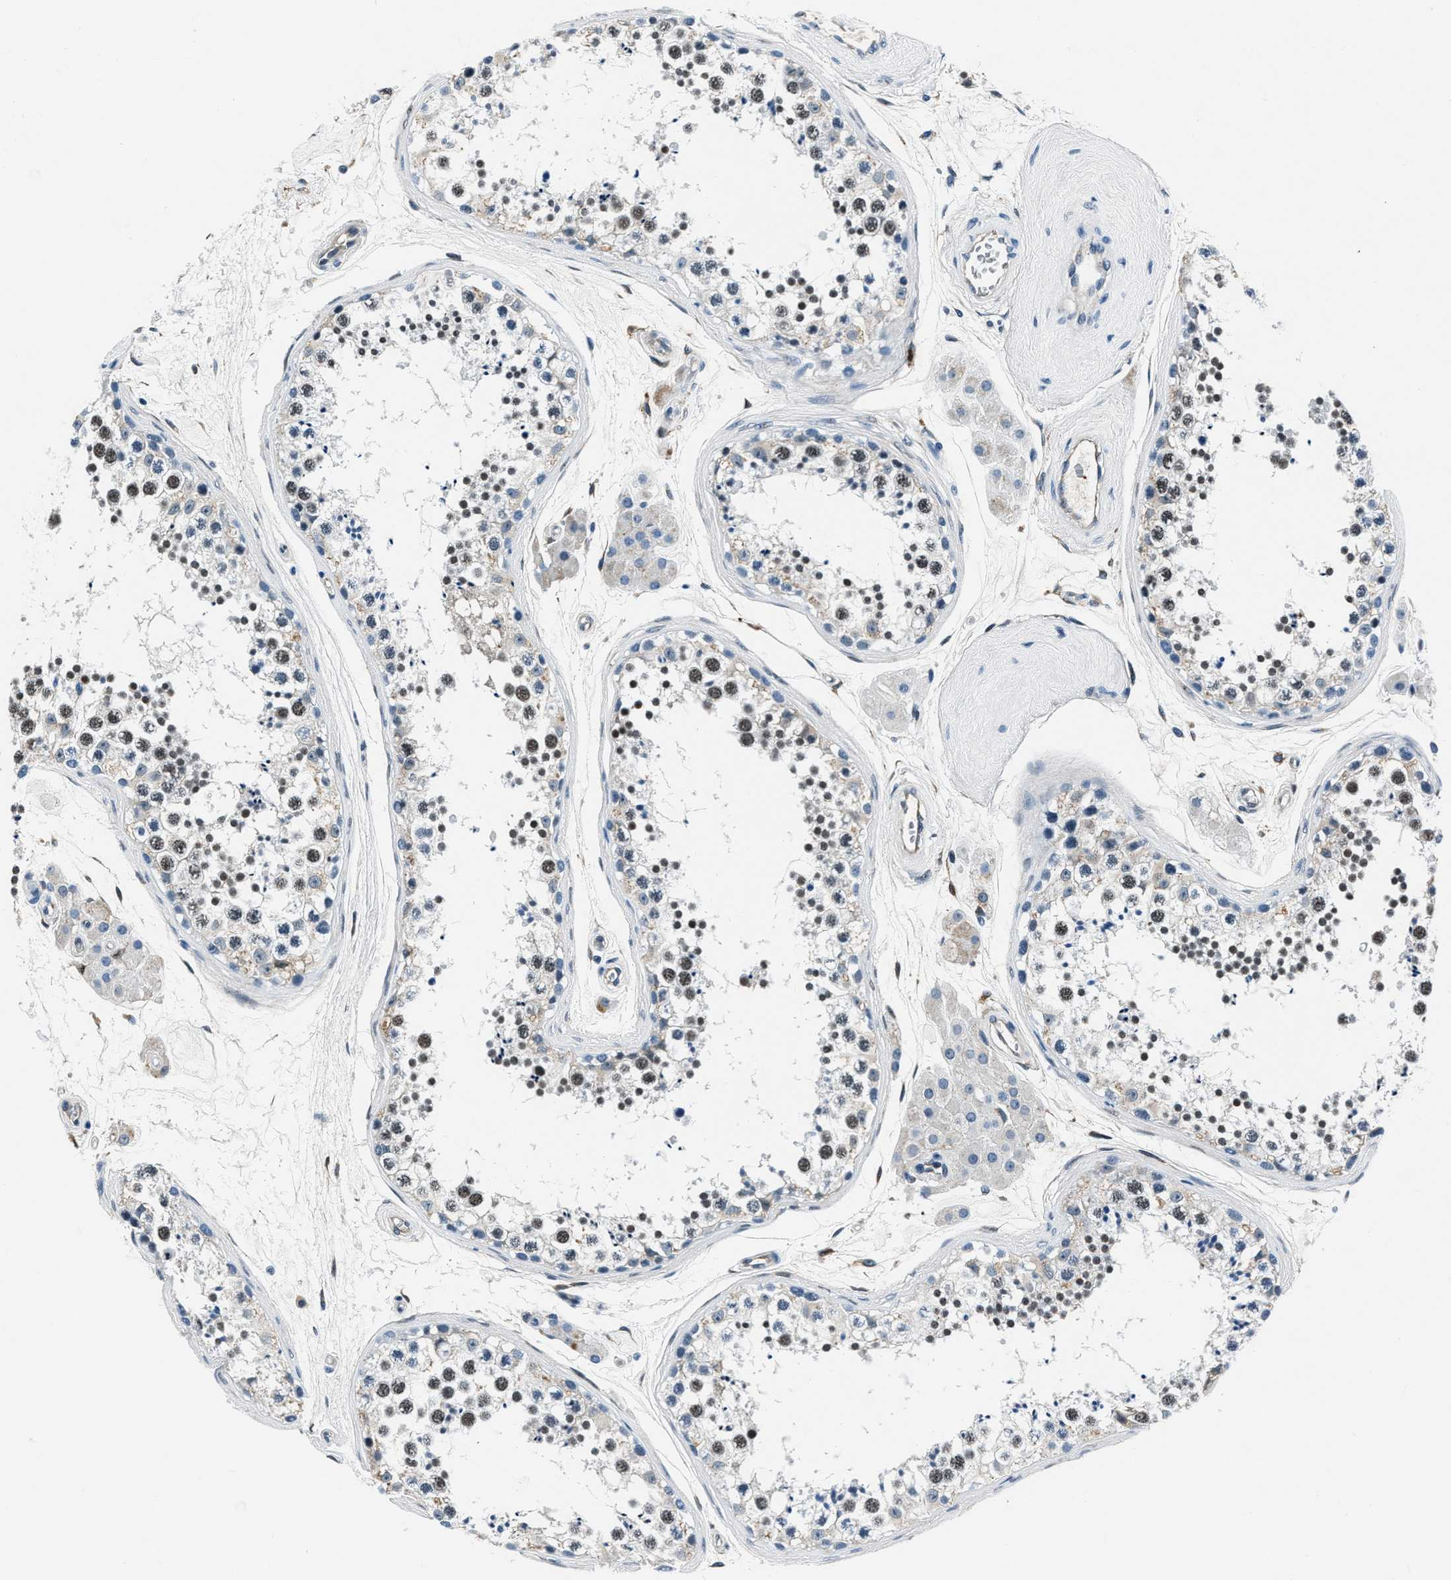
{"staining": {"intensity": "moderate", "quantity": "25%-75%", "location": "nuclear"}, "tissue": "testis", "cell_type": "Cells in seminiferous ducts", "image_type": "normal", "snomed": [{"axis": "morphology", "description": "Normal tissue, NOS"}, {"axis": "topography", "description": "Testis"}], "caption": "Protein positivity by immunohistochemistry exhibits moderate nuclear staining in approximately 25%-75% of cells in seminiferous ducts in unremarkable testis.", "gene": "PTPDC1", "patient": {"sex": "male", "age": 56}}